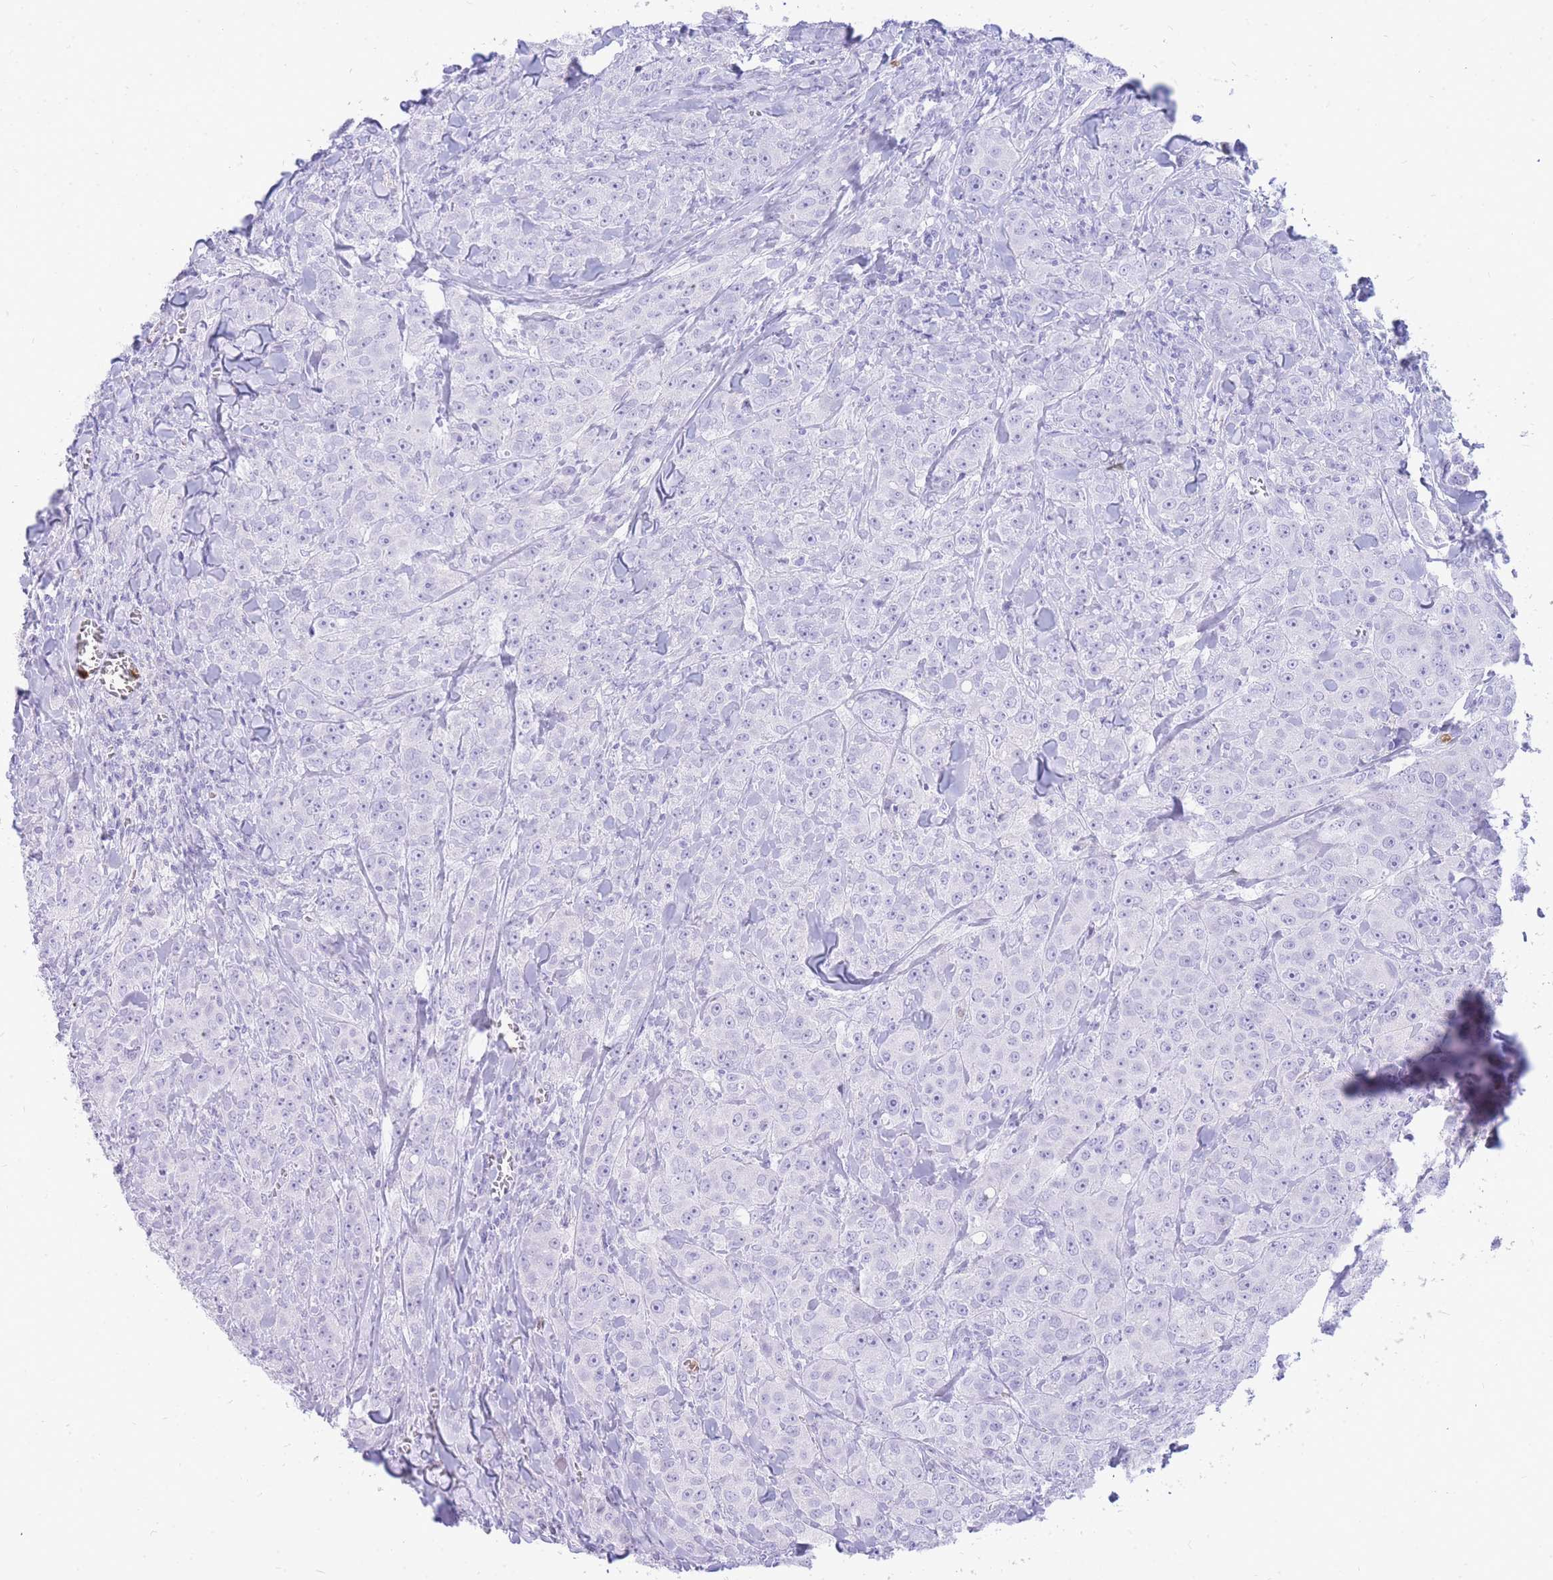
{"staining": {"intensity": "negative", "quantity": "none", "location": "none"}, "tissue": "breast cancer", "cell_type": "Tumor cells", "image_type": "cancer", "snomed": [{"axis": "morphology", "description": "Duct carcinoma"}, {"axis": "topography", "description": "Breast"}], "caption": "Immunohistochemical staining of human breast cancer shows no significant positivity in tumor cells.", "gene": "HERC1", "patient": {"sex": "female", "age": 43}}